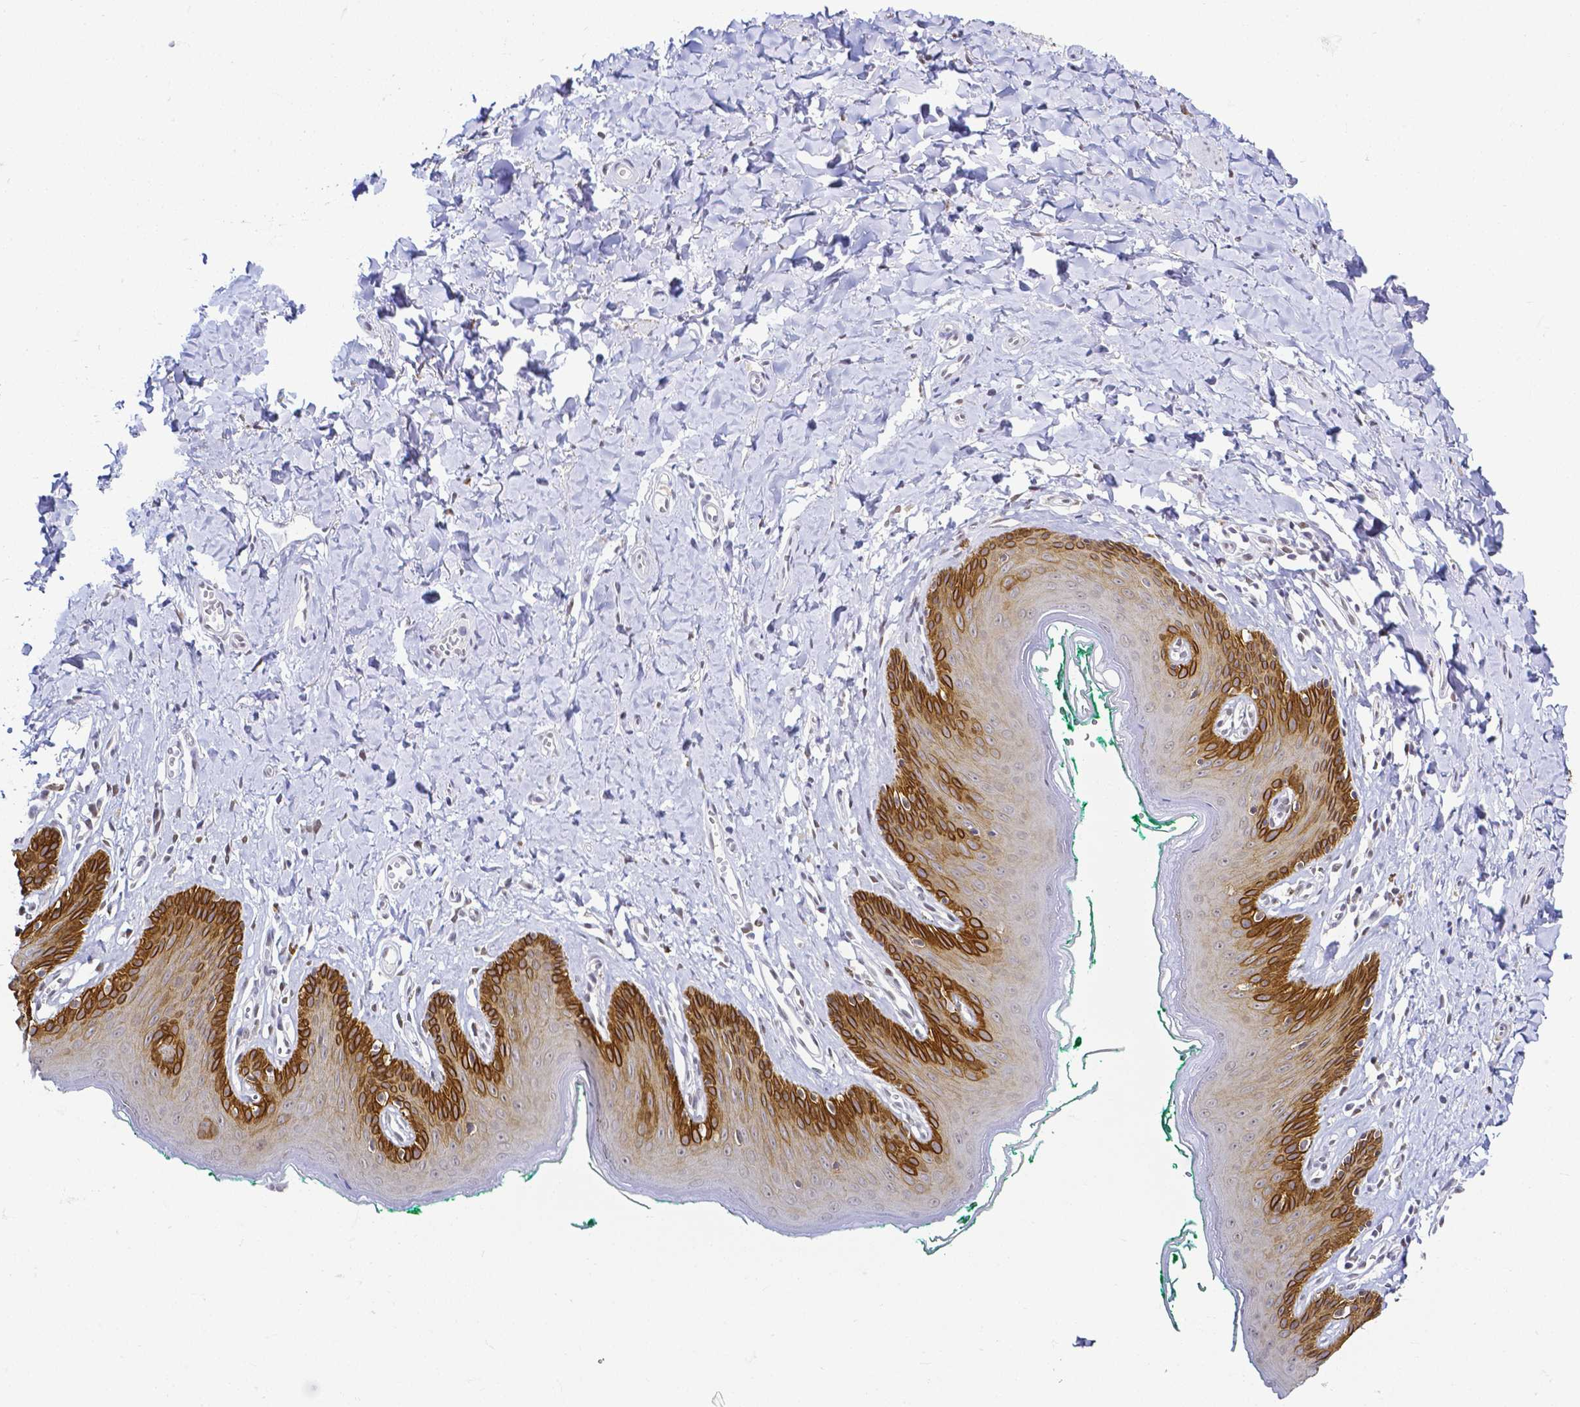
{"staining": {"intensity": "strong", "quantity": "25%-75%", "location": "cytoplasmic/membranous"}, "tissue": "skin", "cell_type": "Epidermal cells", "image_type": "normal", "snomed": [{"axis": "morphology", "description": "Normal tissue, NOS"}, {"axis": "topography", "description": "Vulva"}, {"axis": "topography", "description": "Peripheral nerve tissue"}], "caption": "A high-resolution histopathology image shows immunohistochemistry staining of benign skin, which shows strong cytoplasmic/membranous positivity in about 25%-75% of epidermal cells.", "gene": "FAM83G", "patient": {"sex": "female", "age": 66}}